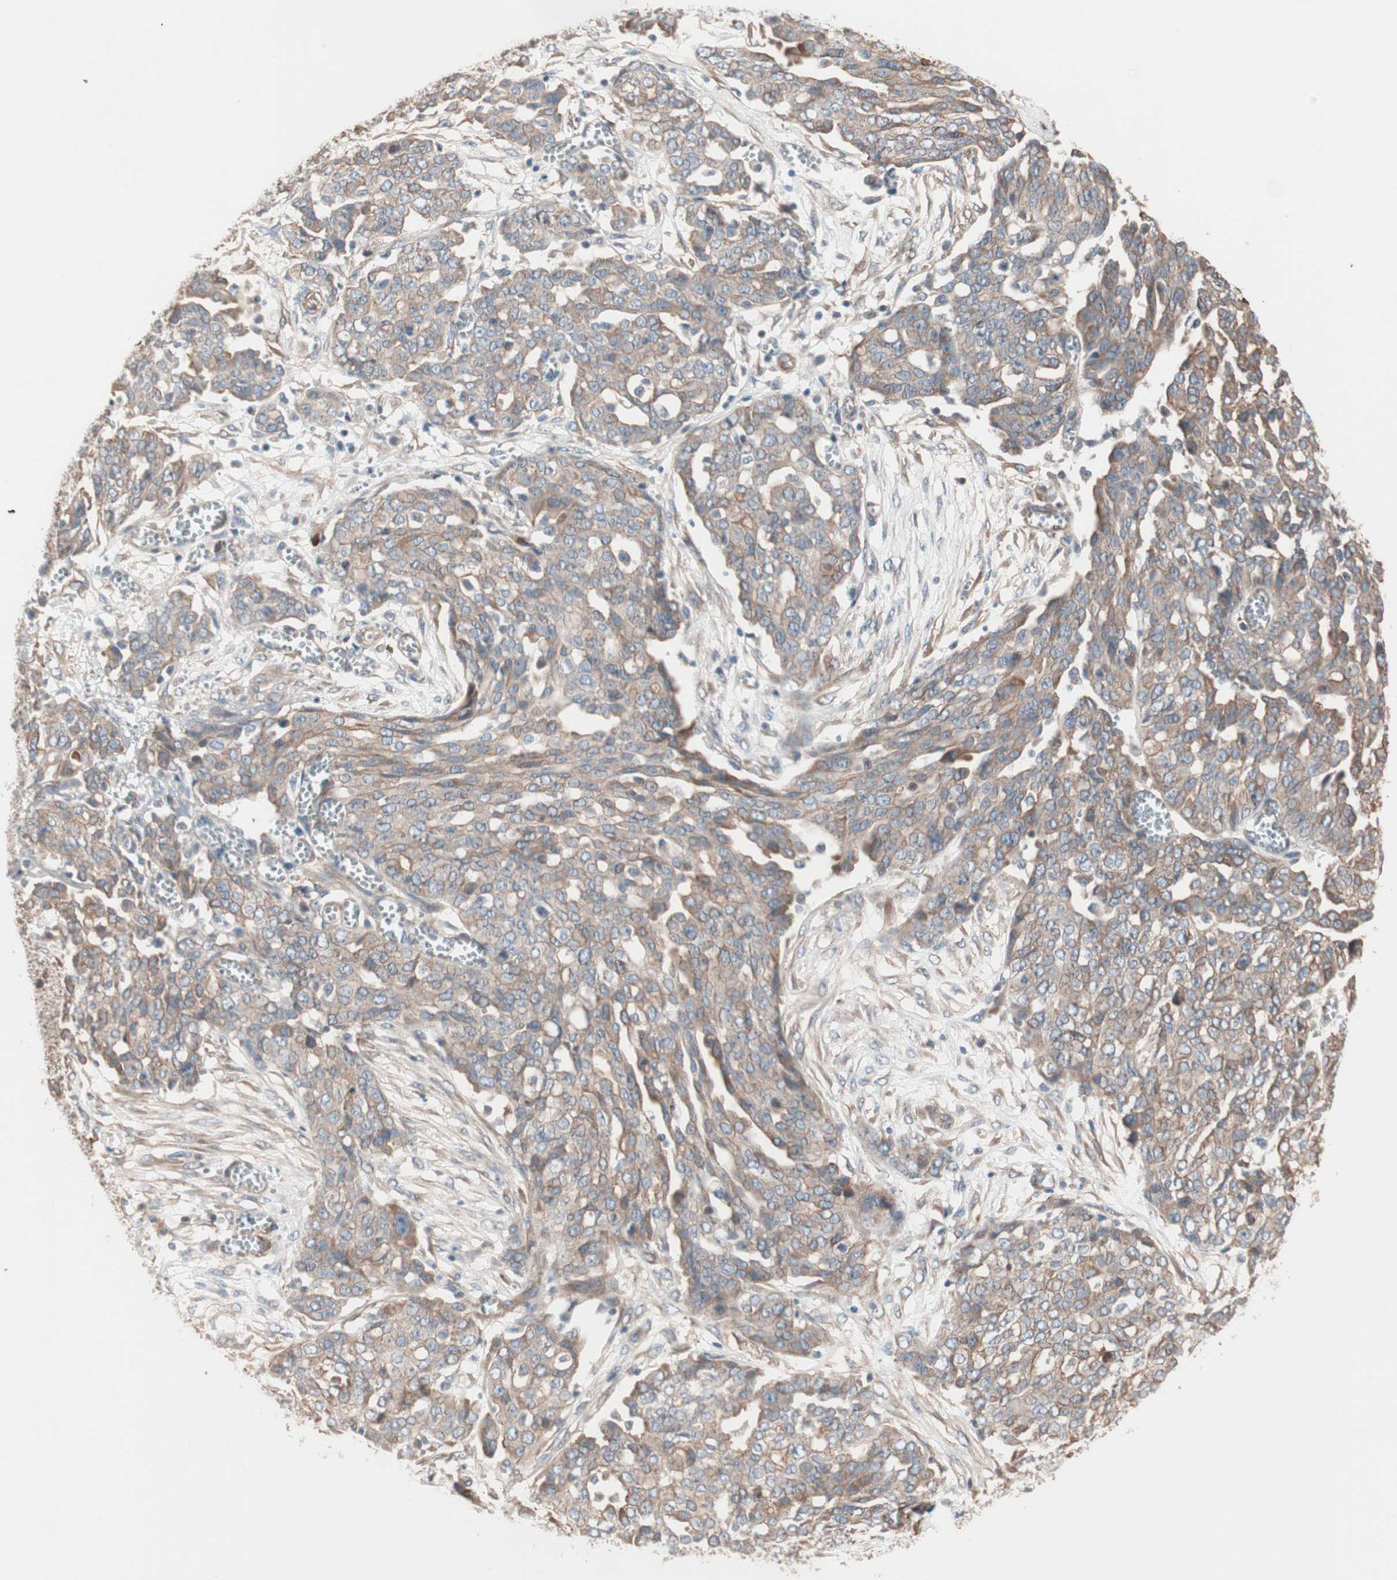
{"staining": {"intensity": "moderate", "quantity": ">75%", "location": "cytoplasmic/membranous"}, "tissue": "ovarian cancer", "cell_type": "Tumor cells", "image_type": "cancer", "snomed": [{"axis": "morphology", "description": "Cystadenocarcinoma, serous, NOS"}, {"axis": "topography", "description": "Soft tissue"}, {"axis": "topography", "description": "Ovary"}], "caption": "Ovarian serous cystadenocarcinoma tissue displays moderate cytoplasmic/membranous staining in approximately >75% of tumor cells", "gene": "ALG5", "patient": {"sex": "female", "age": 57}}